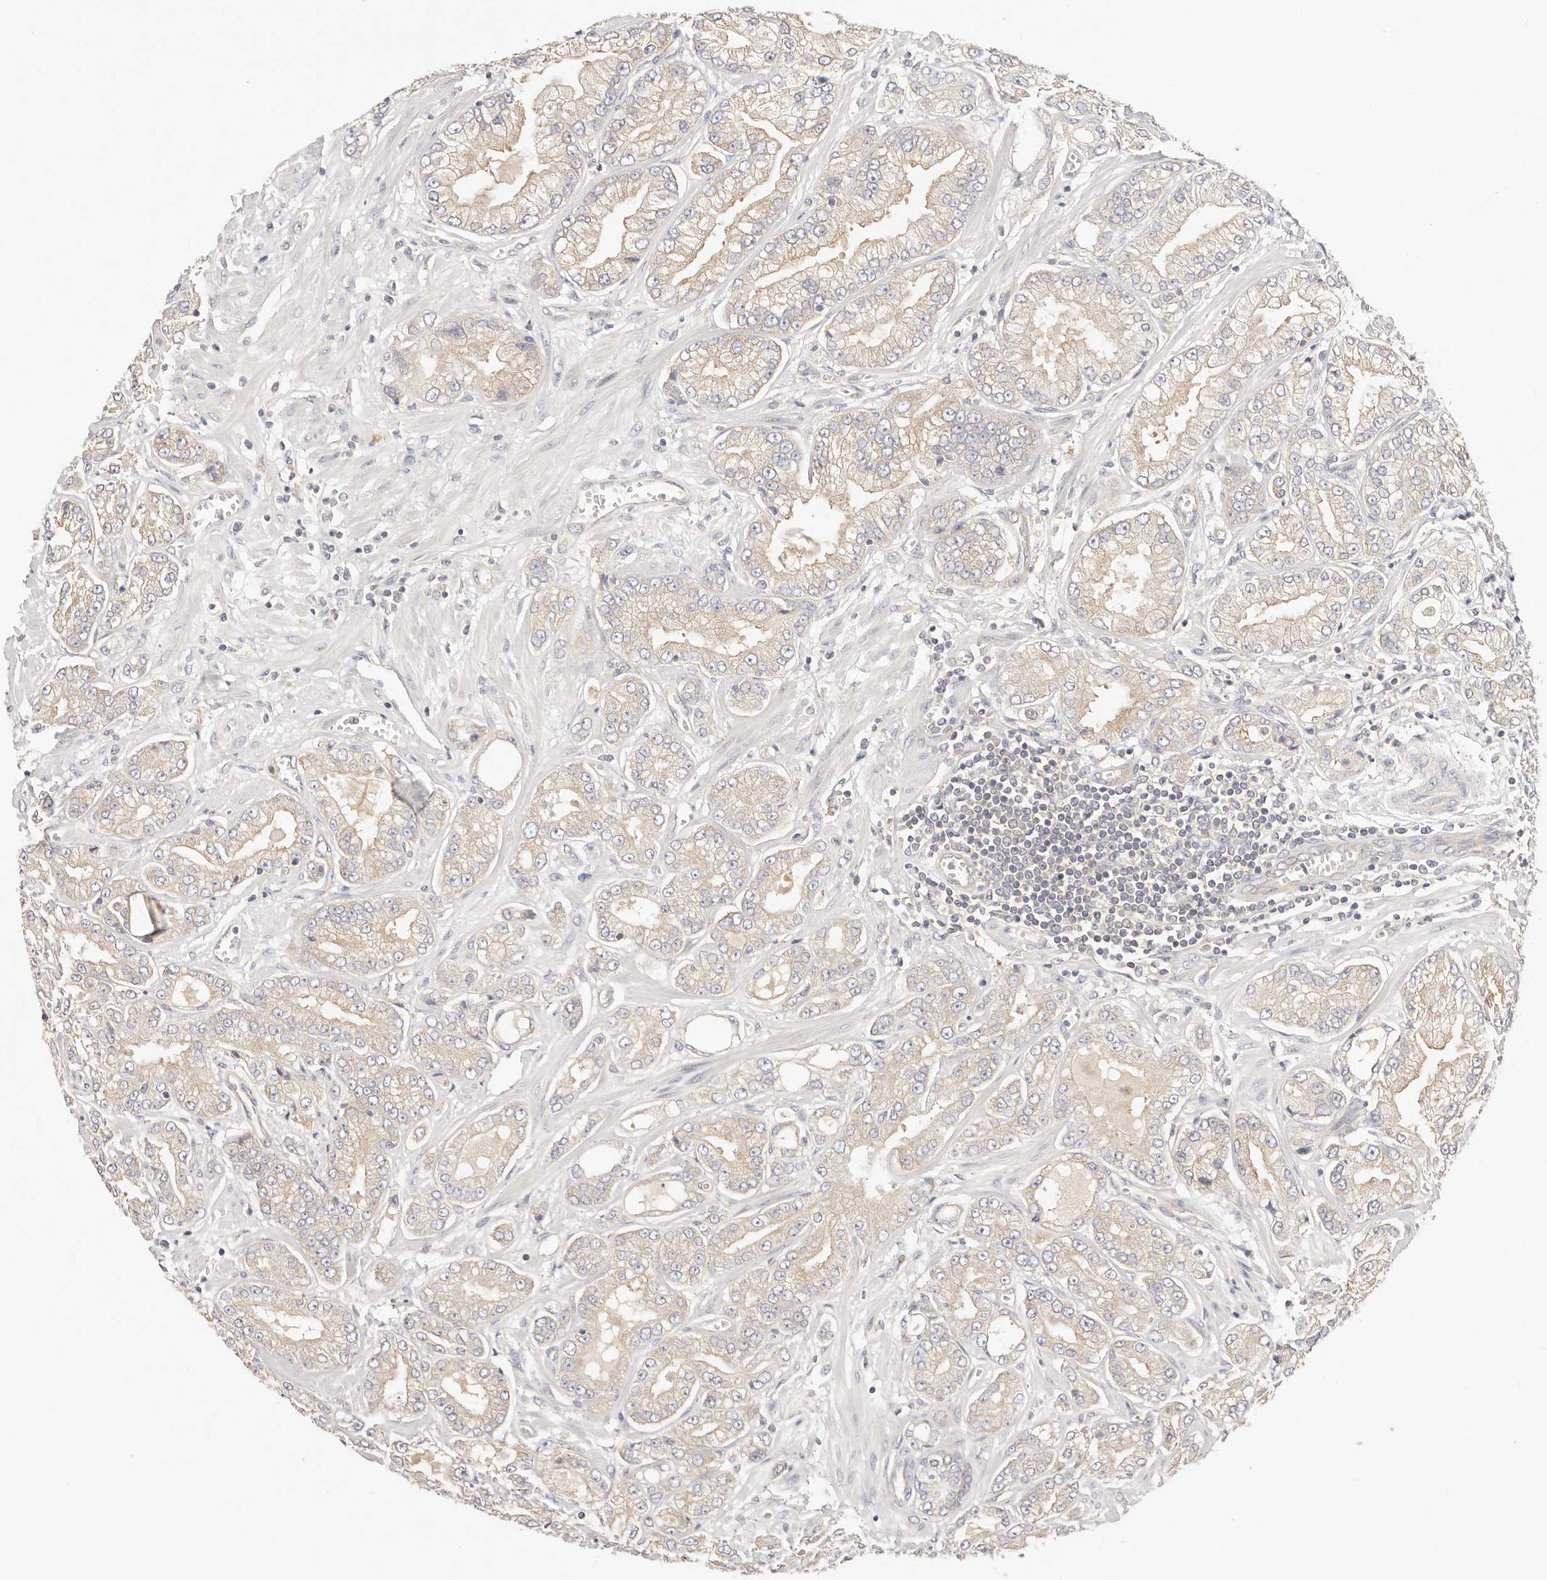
{"staining": {"intensity": "weak", "quantity": ">75%", "location": "cytoplasmic/membranous"}, "tissue": "prostate cancer", "cell_type": "Tumor cells", "image_type": "cancer", "snomed": [{"axis": "morphology", "description": "Adenocarcinoma, Low grade"}, {"axis": "topography", "description": "Prostate"}], "caption": "This is a histology image of IHC staining of prostate cancer (adenocarcinoma (low-grade)), which shows weak positivity in the cytoplasmic/membranous of tumor cells.", "gene": "KCMF1", "patient": {"sex": "male", "age": 62}}